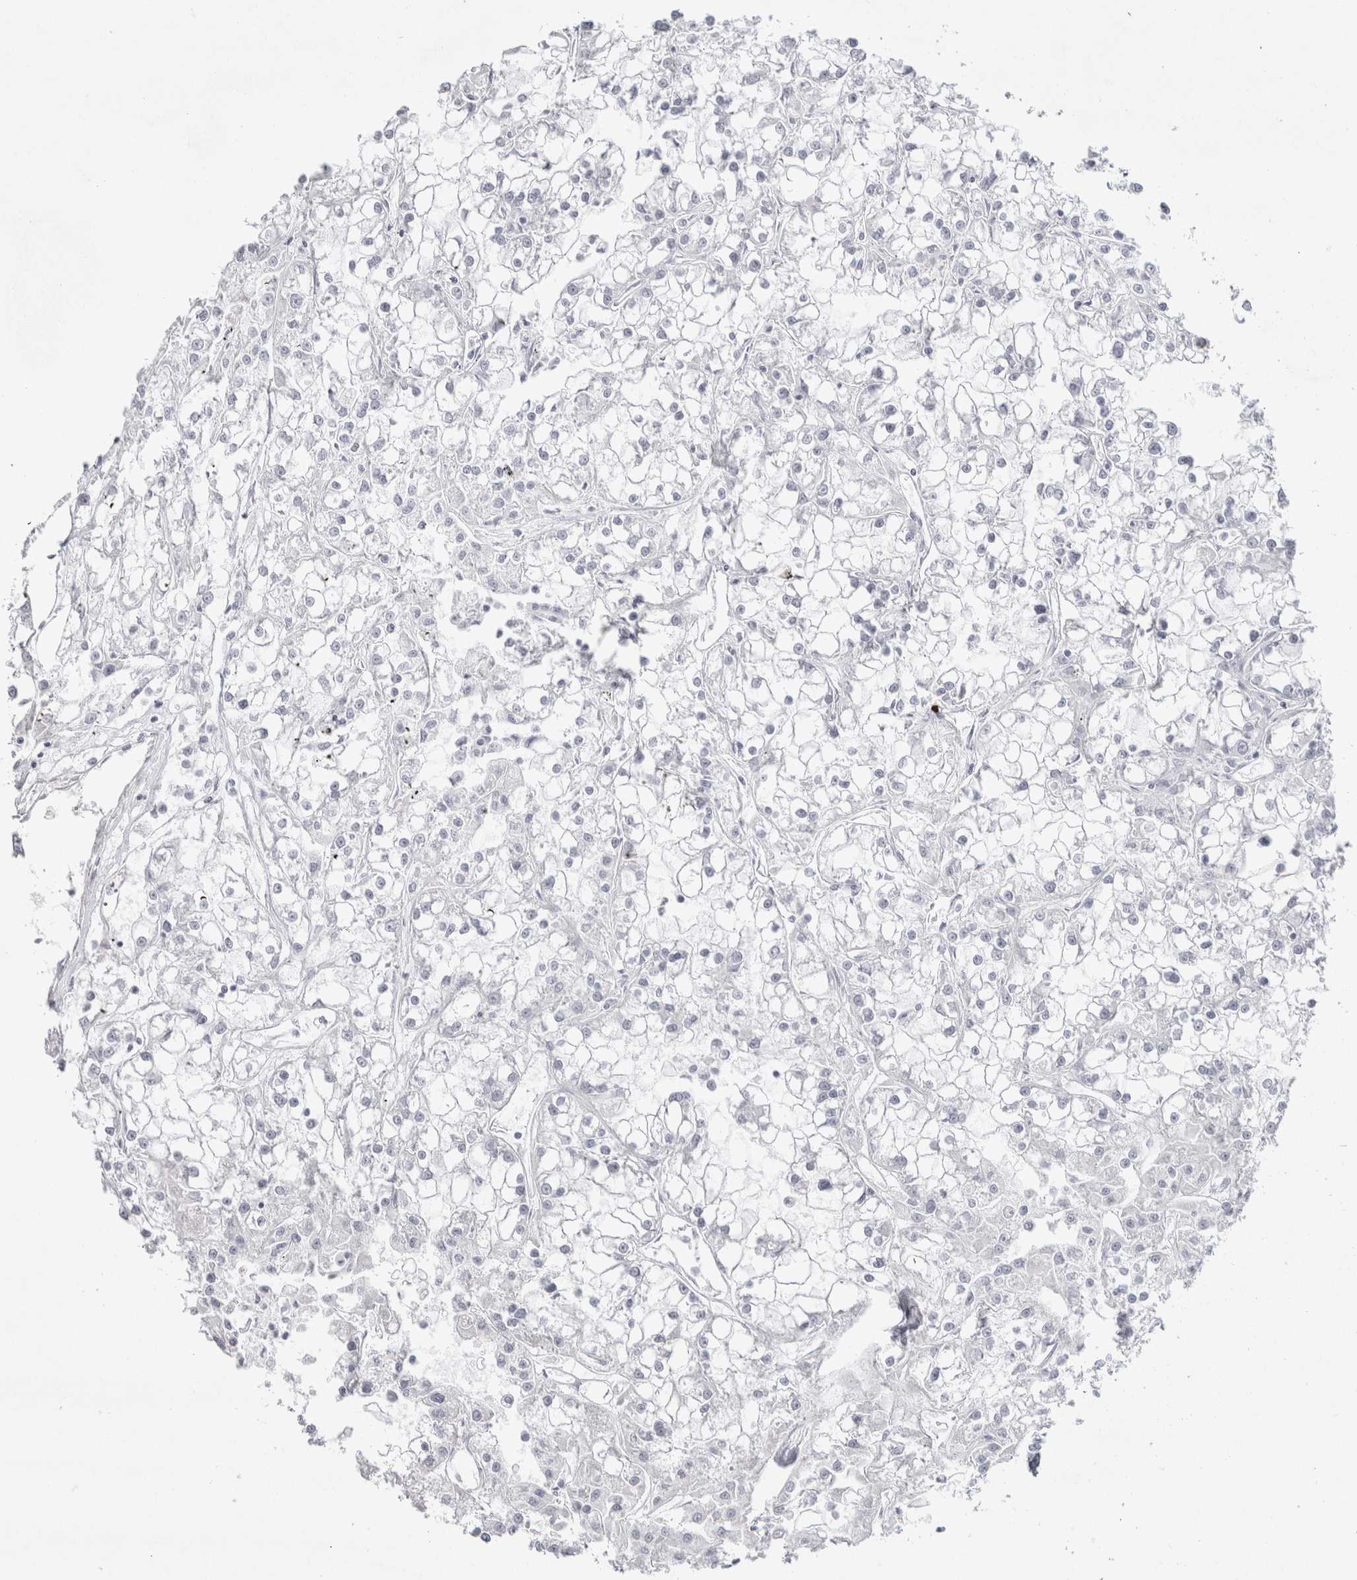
{"staining": {"intensity": "negative", "quantity": "none", "location": "none"}, "tissue": "renal cancer", "cell_type": "Tumor cells", "image_type": "cancer", "snomed": [{"axis": "morphology", "description": "Adenocarcinoma, NOS"}, {"axis": "topography", "description": "Kidney"}], "caption": "Immunohistochemistry of renal cancer (adenocarcinoma) exhibits no positivity in tumor cells.", "gene": "GARIN1A", "patient": {"sex": "female", "age": 52}}